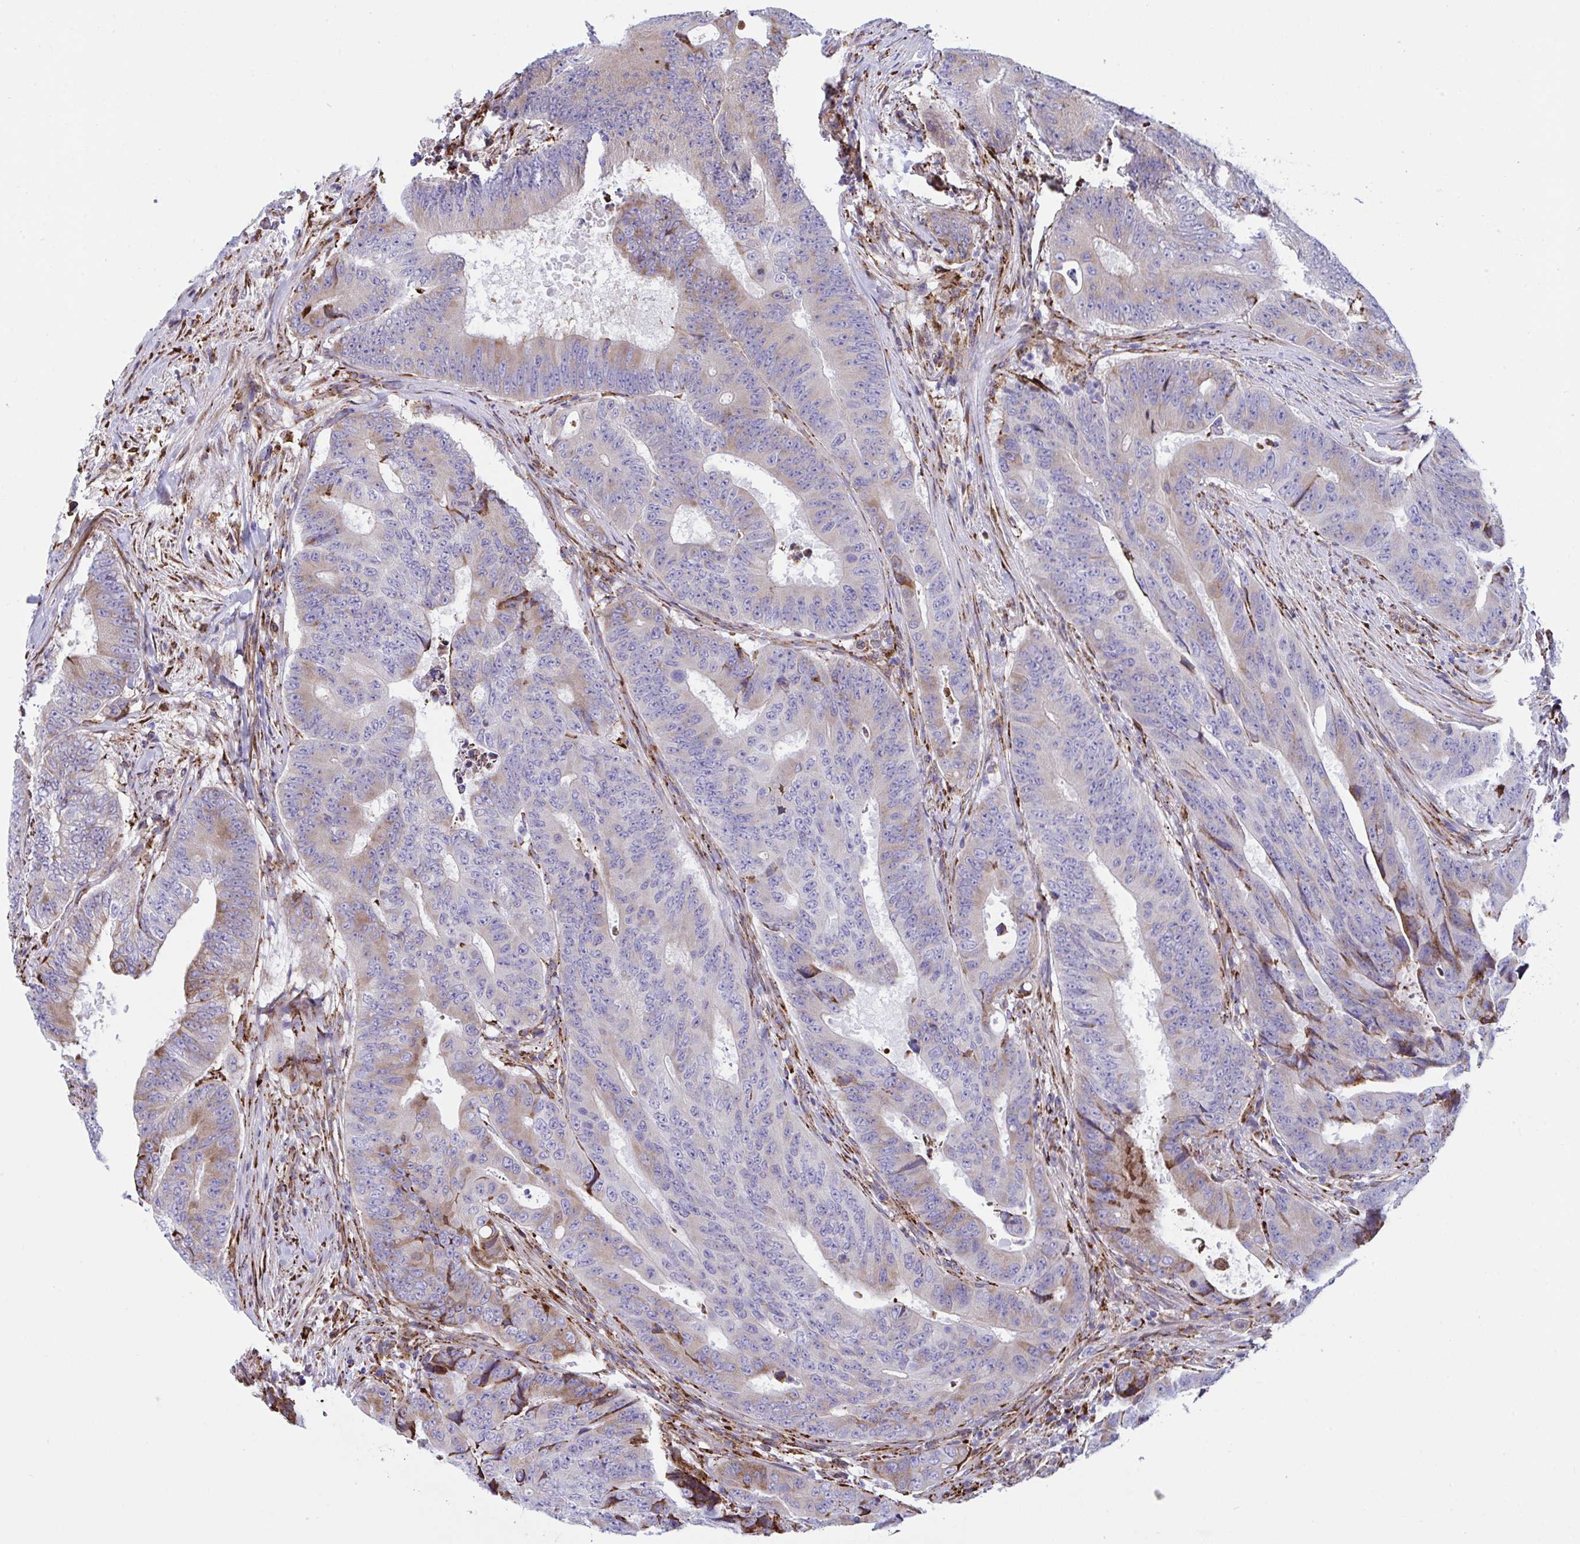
{"staining": {"intensity": "moderate", "quantity": "<25%", "location": "cytoplasmic/membranous"}, "tissue": "colorectal cancer", "cell_type": "Tumor cells", "image_type": "cancer", "snomed": [{"axis": "morphology", "description": "Adenocarcinoma, NOS"}, {"axis": "topography", "description": "Colon"}], "caption": "Protein staining of colorectal adenocarcinoma tissue shows moderate cytoplasmic/membranous expression in about <25% of tumor cells. (Brightfield microscopy of DAB IHC at high magnification).", "gene": "PEAK3", "patient": {"sex": "female", "age": 48}}